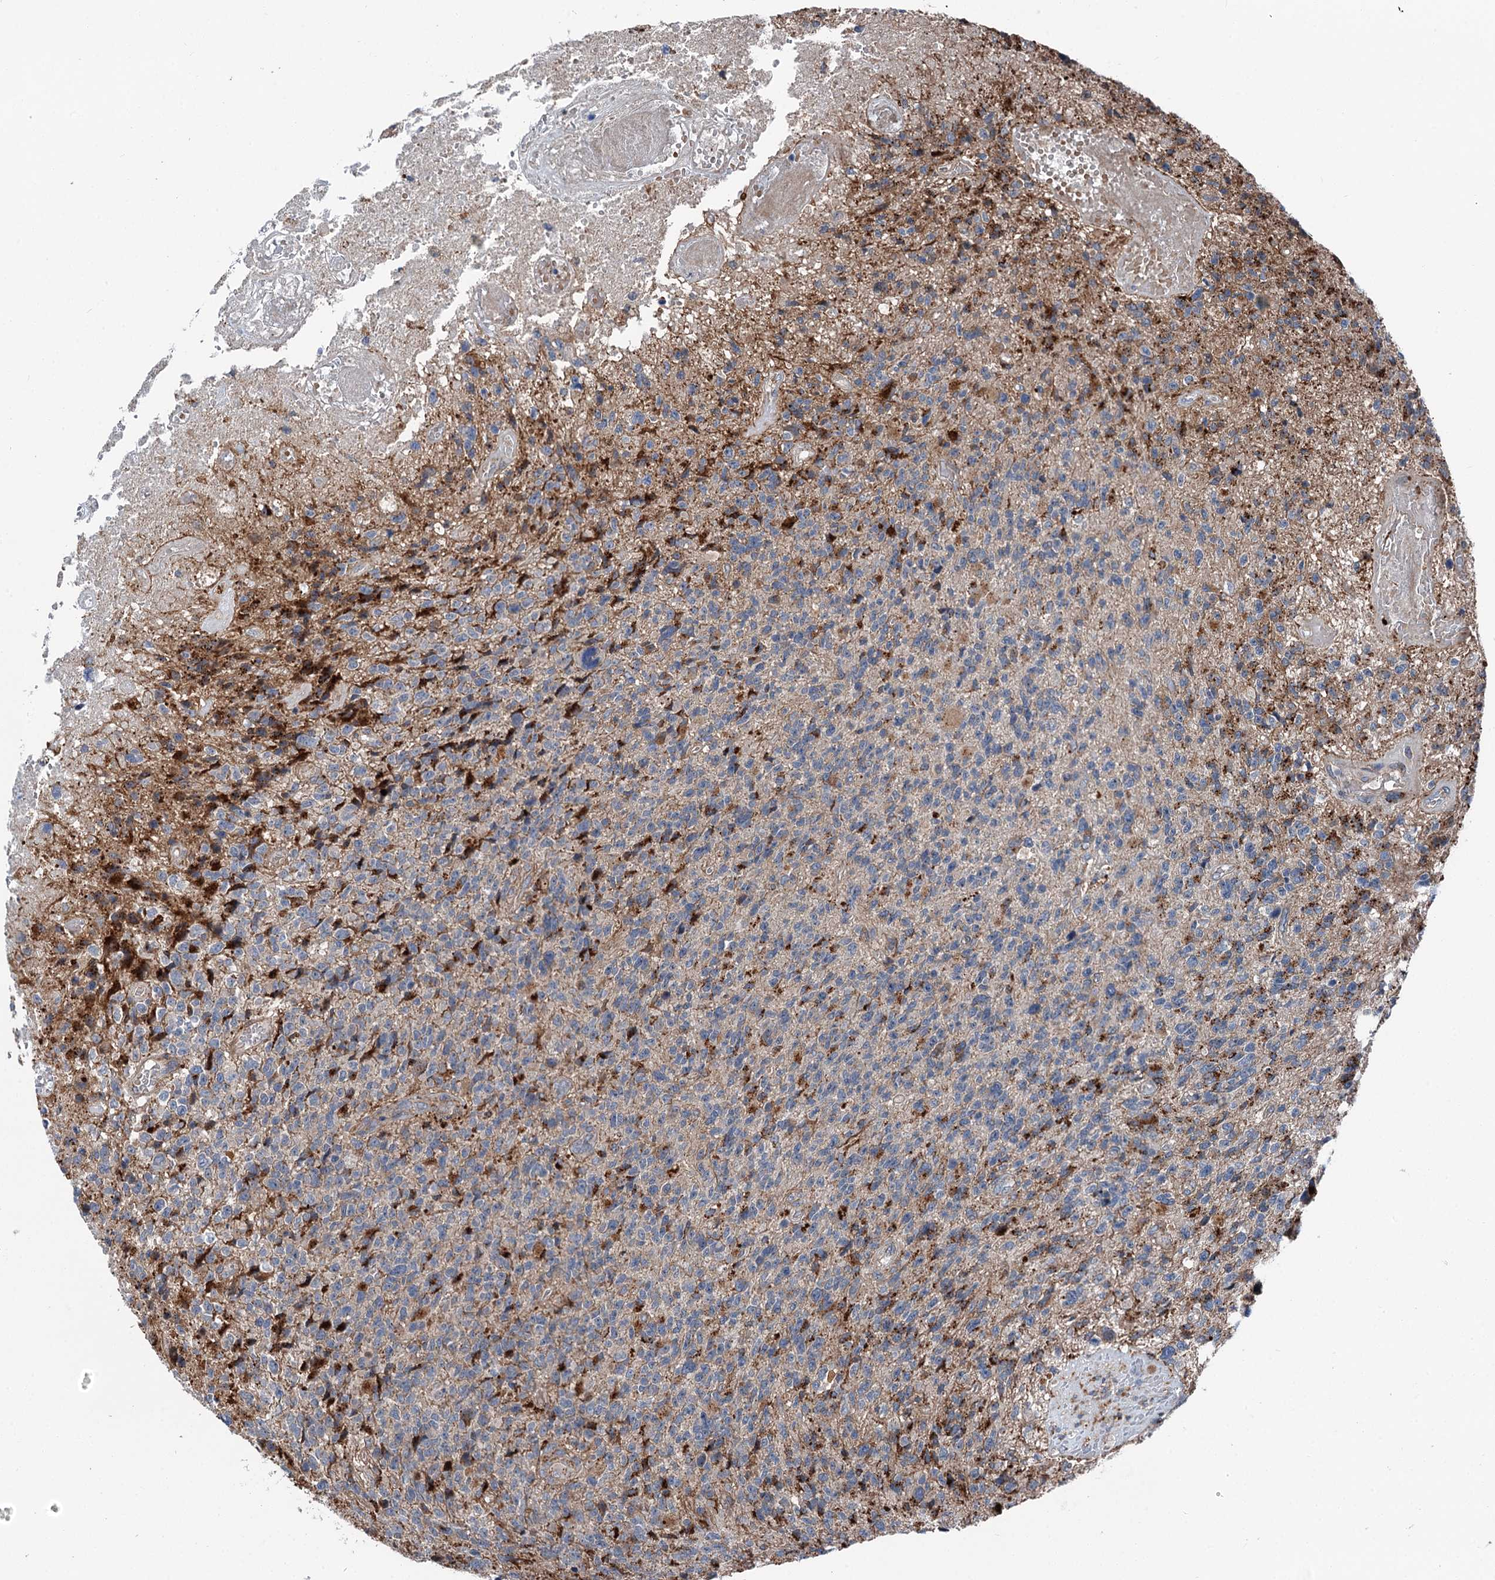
{"staining": {"intensity": "moderate", "quantity": "<25%", "location": "cytoplasmic/membranous"}, "tissue": "glioma", "cell_type": "Tumor cells", "image_type": "cancer", "snomed": [{"axis": "morphology", "description": "Glioma, malignant, High grade"}, {"axis": "topography", "description": "Brain"}], "caption": "Protein expression by IHC displays moderate cytoplasmic/membranous staining in about <25% of tumor cells in glioma.", "gene": "POLR1D", "patient": {"sex": "male", "age": 76}}